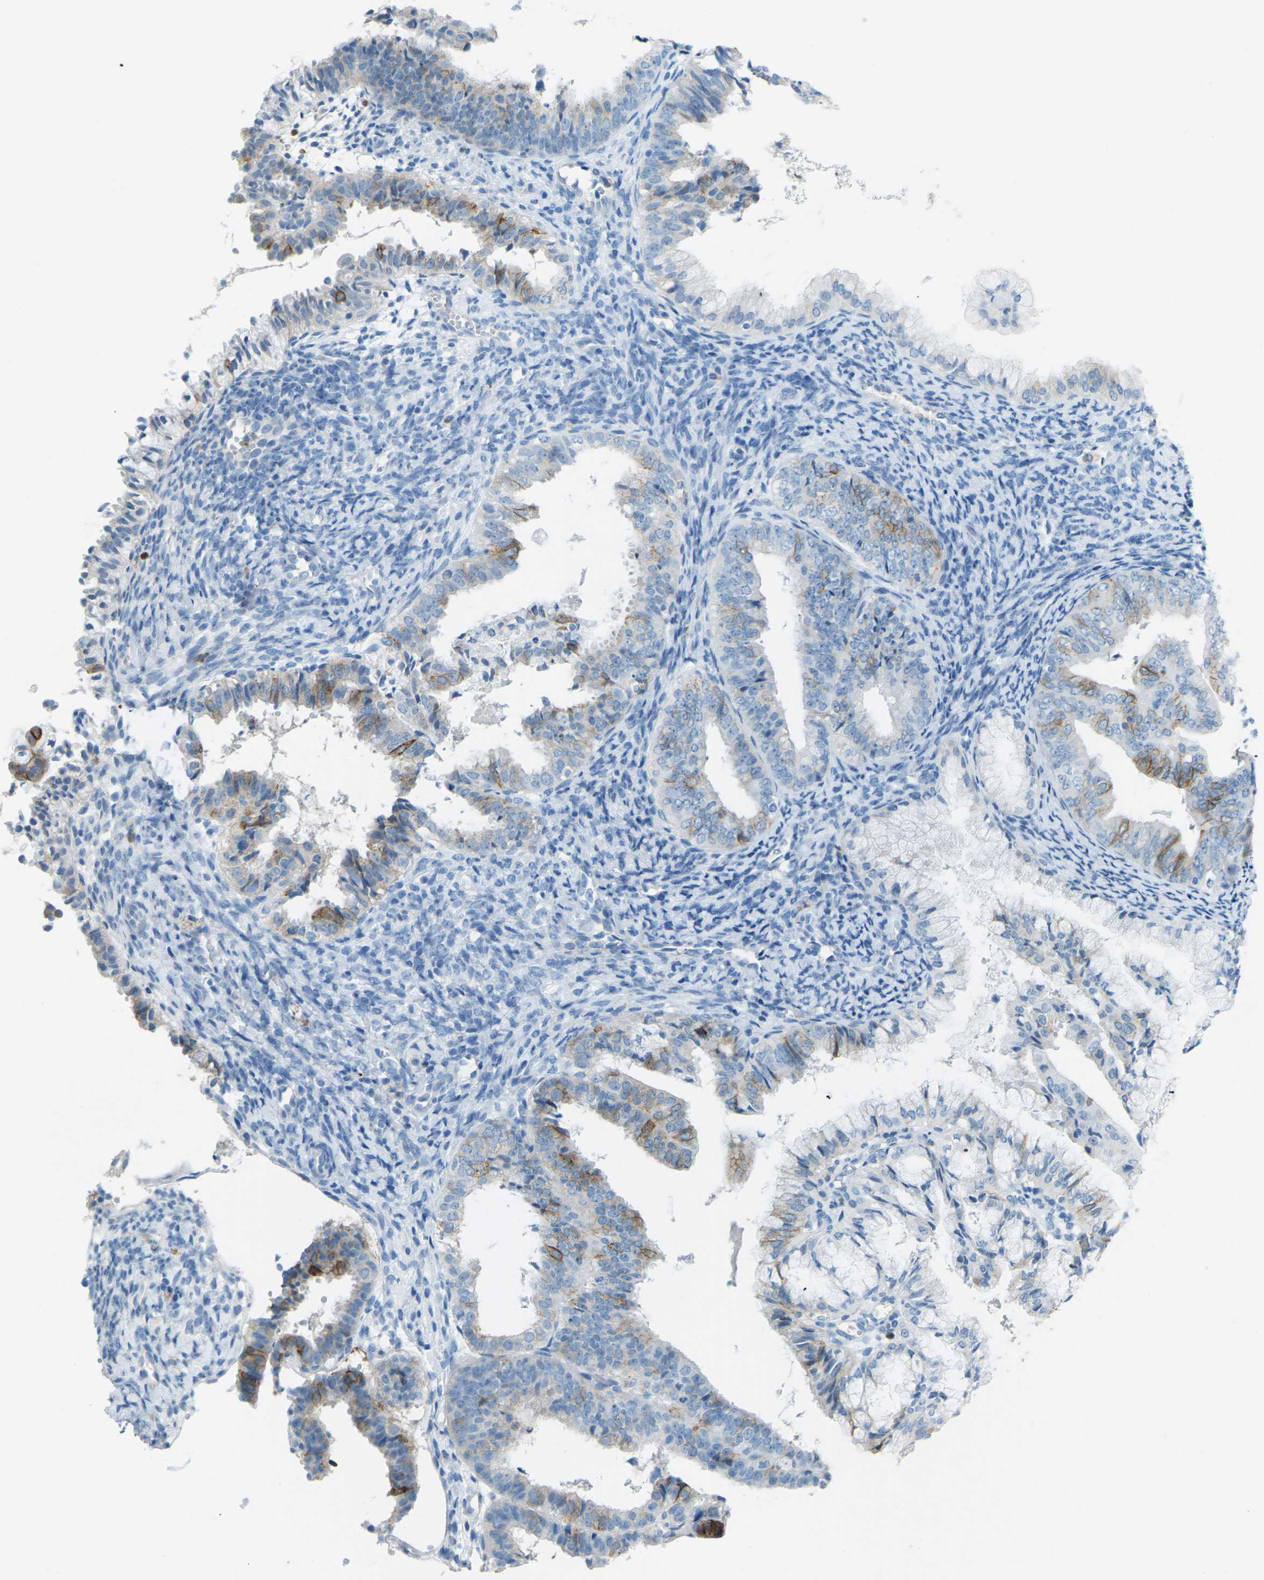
{"staining": {"intensity": "moderate", "quantity": "<25%", "location": "cytoplasmic/membranous"}, "tissue": "endometrial cancer", "cell_type": "Tumor cells", "image_type": "cancer", "snomed": [{"axis": "morphology", "description": "Adenocarcinoma, NOS"}, {"axis": "topography", "description": "Endometrium"}], "caption": "Protein positivity by IHC demonstrates moderate cytoplasmic/membranous positivity in about <25% of tumor cells in endometrial adenocarcinoma. (Stains: DAB in brown, nuclei in blue, Microscopy: brightfield microscopy at high magnification).", "gene": "CDH16", "patient": {"sex": "female", "age": 63}}